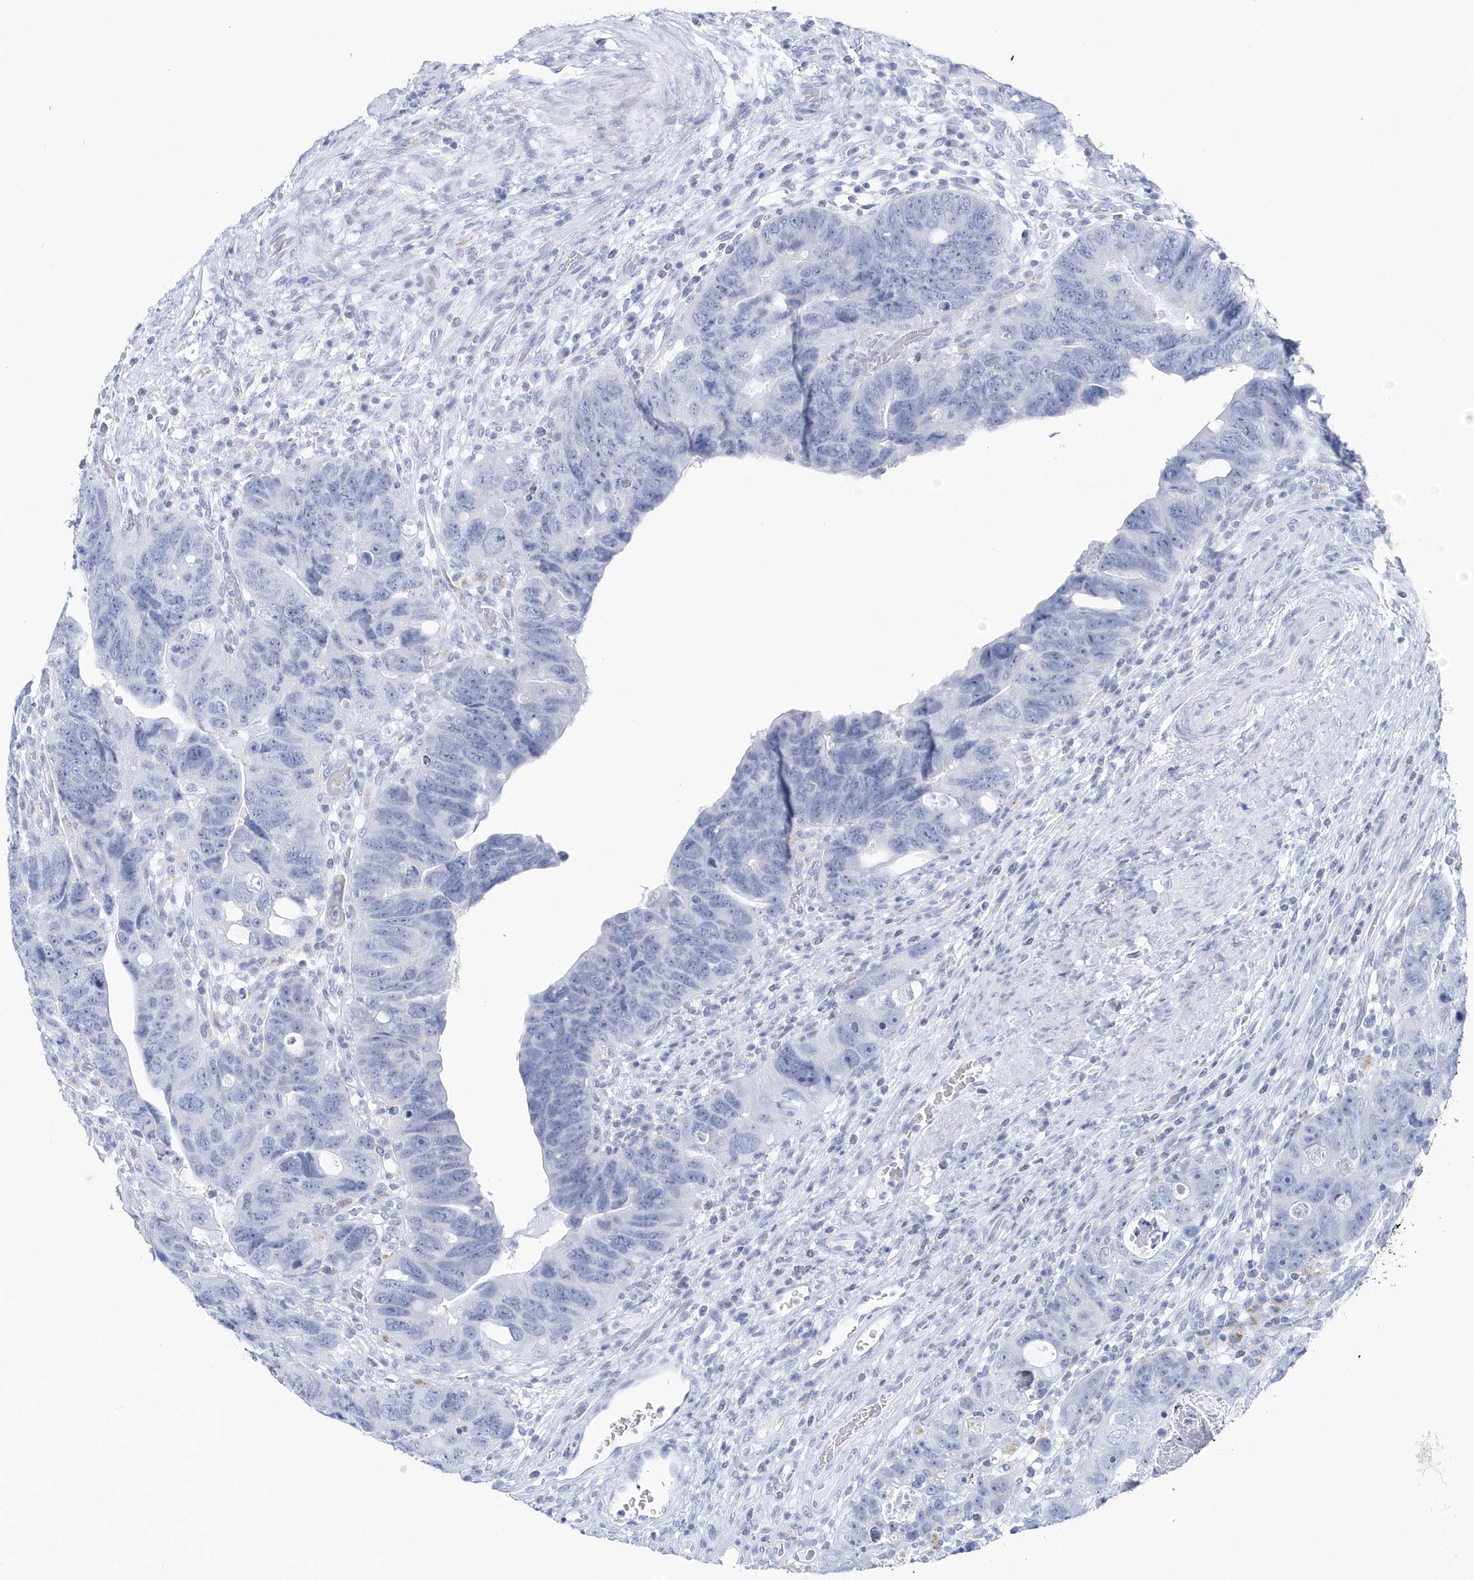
{"staining": {"intensity": "negative", "quantity": "none", "location": "none"}, "tissue": "colorectal cancer", "cell_type": "Tumor cells", "image_type": "cancer", "snomed": [{"axis": "morphology", "description": "Adenocarcinoma, NOS"}, {"axis": "topography", "description": "Rectum"}], "caption": "Histopathology image shows no significant protein positivity in tumor cells of colorectal adenocarcinoma. (Stains: DAB IHC with hematoxylin counter stain, Microscopy: brightfield microscopy at high magnification).", "gene": "PTPRO", "patient": {"sex": "male", "age": 59}}